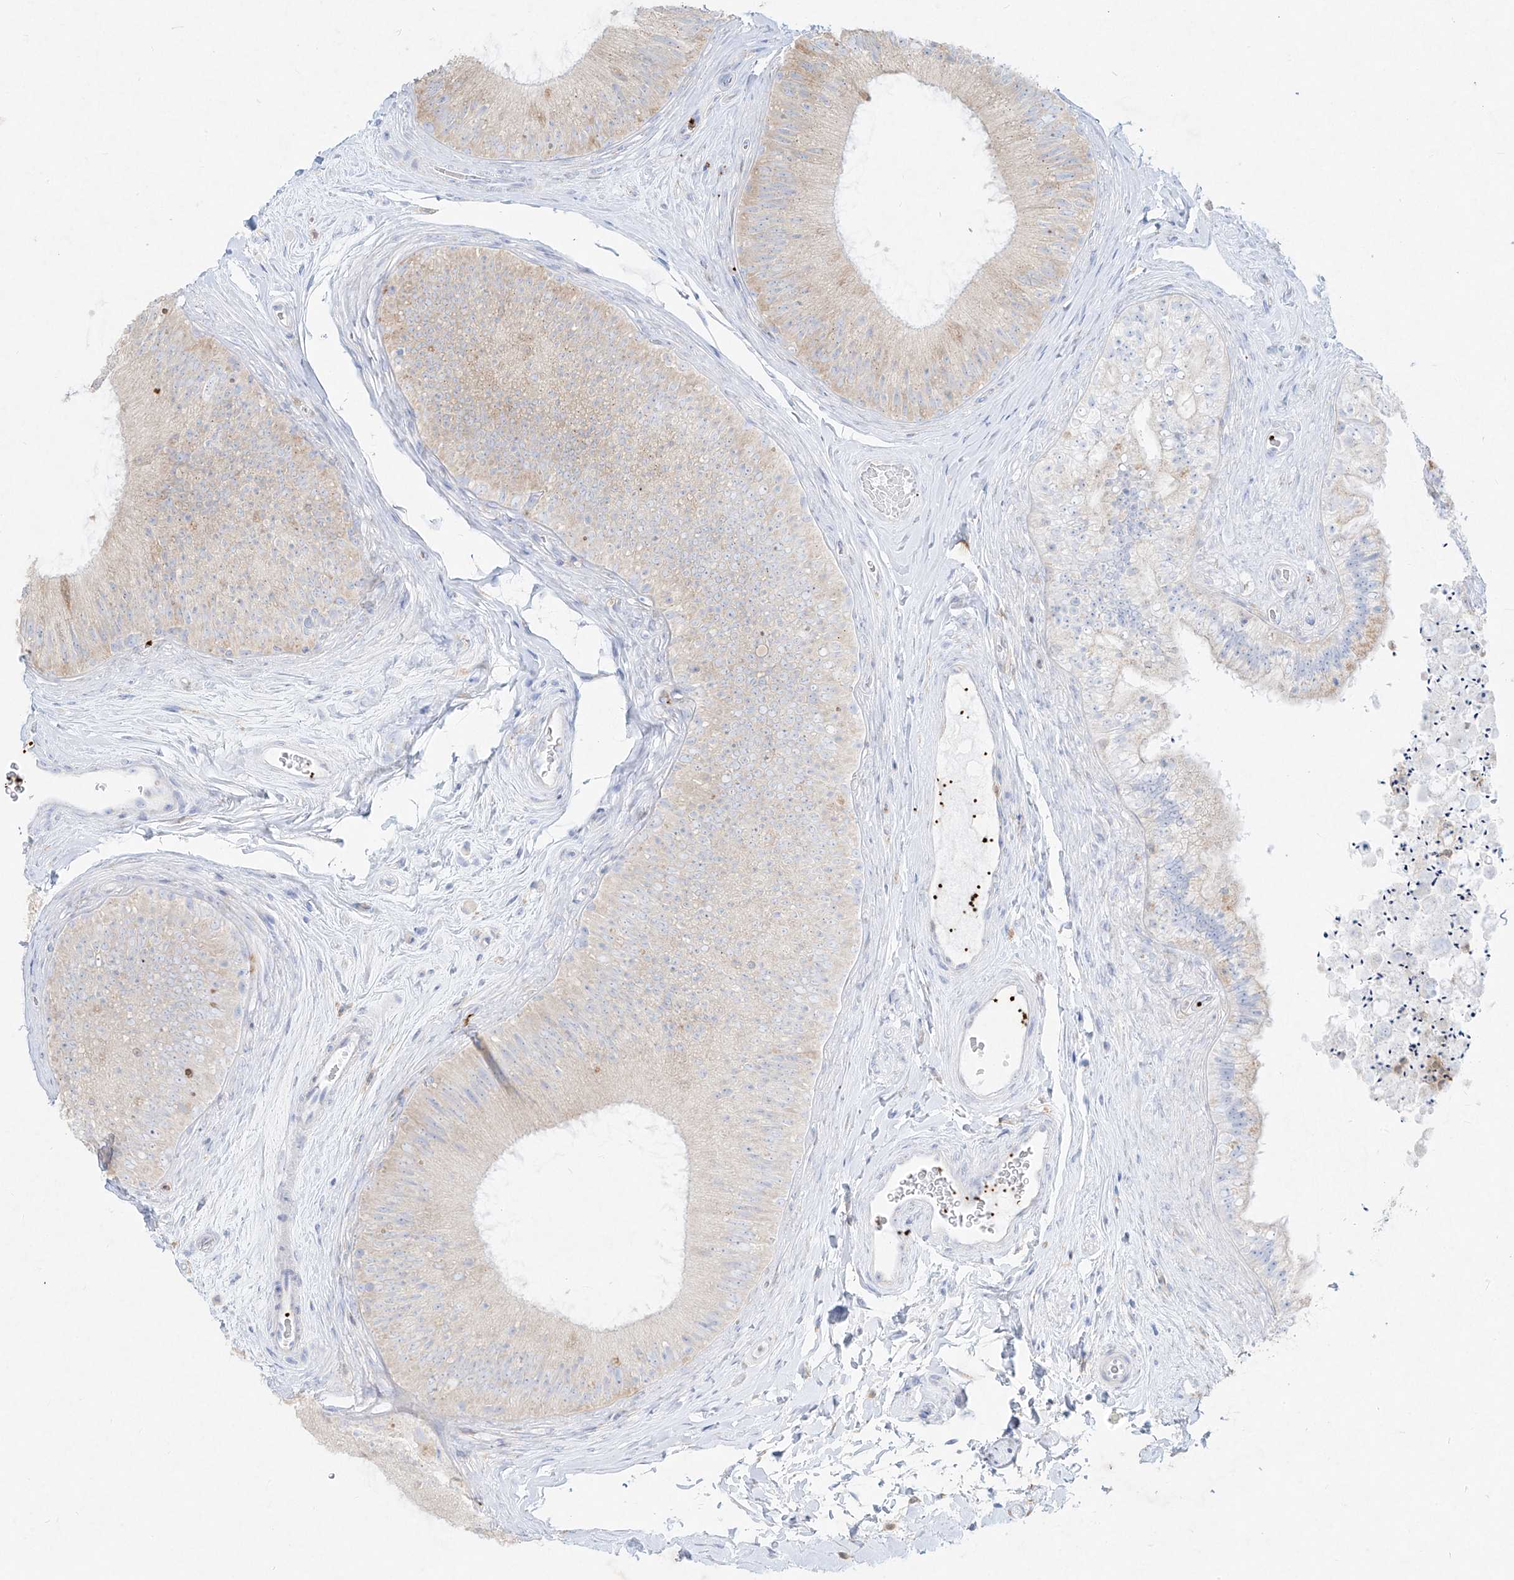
{"staining": {"intensity": "strong", "quantity": "25%-75%", "location": "cytoplasmic/membranous"}, "tissue": "epididymis", "cell_type": "Glandular cells", "image_type": "normal", "snomed": [{"axis": "morphology", "description": "Normal tissue, NOS"}, {"axis": "topography", "description": "Epididymis"}], "caption": "Normal epididymis reveals strong cytoplasmic/membranous expression in about 25%-75% of glandular cells.", "gene": "PLEK", "patient": {"sex": "male", "age": 45}}